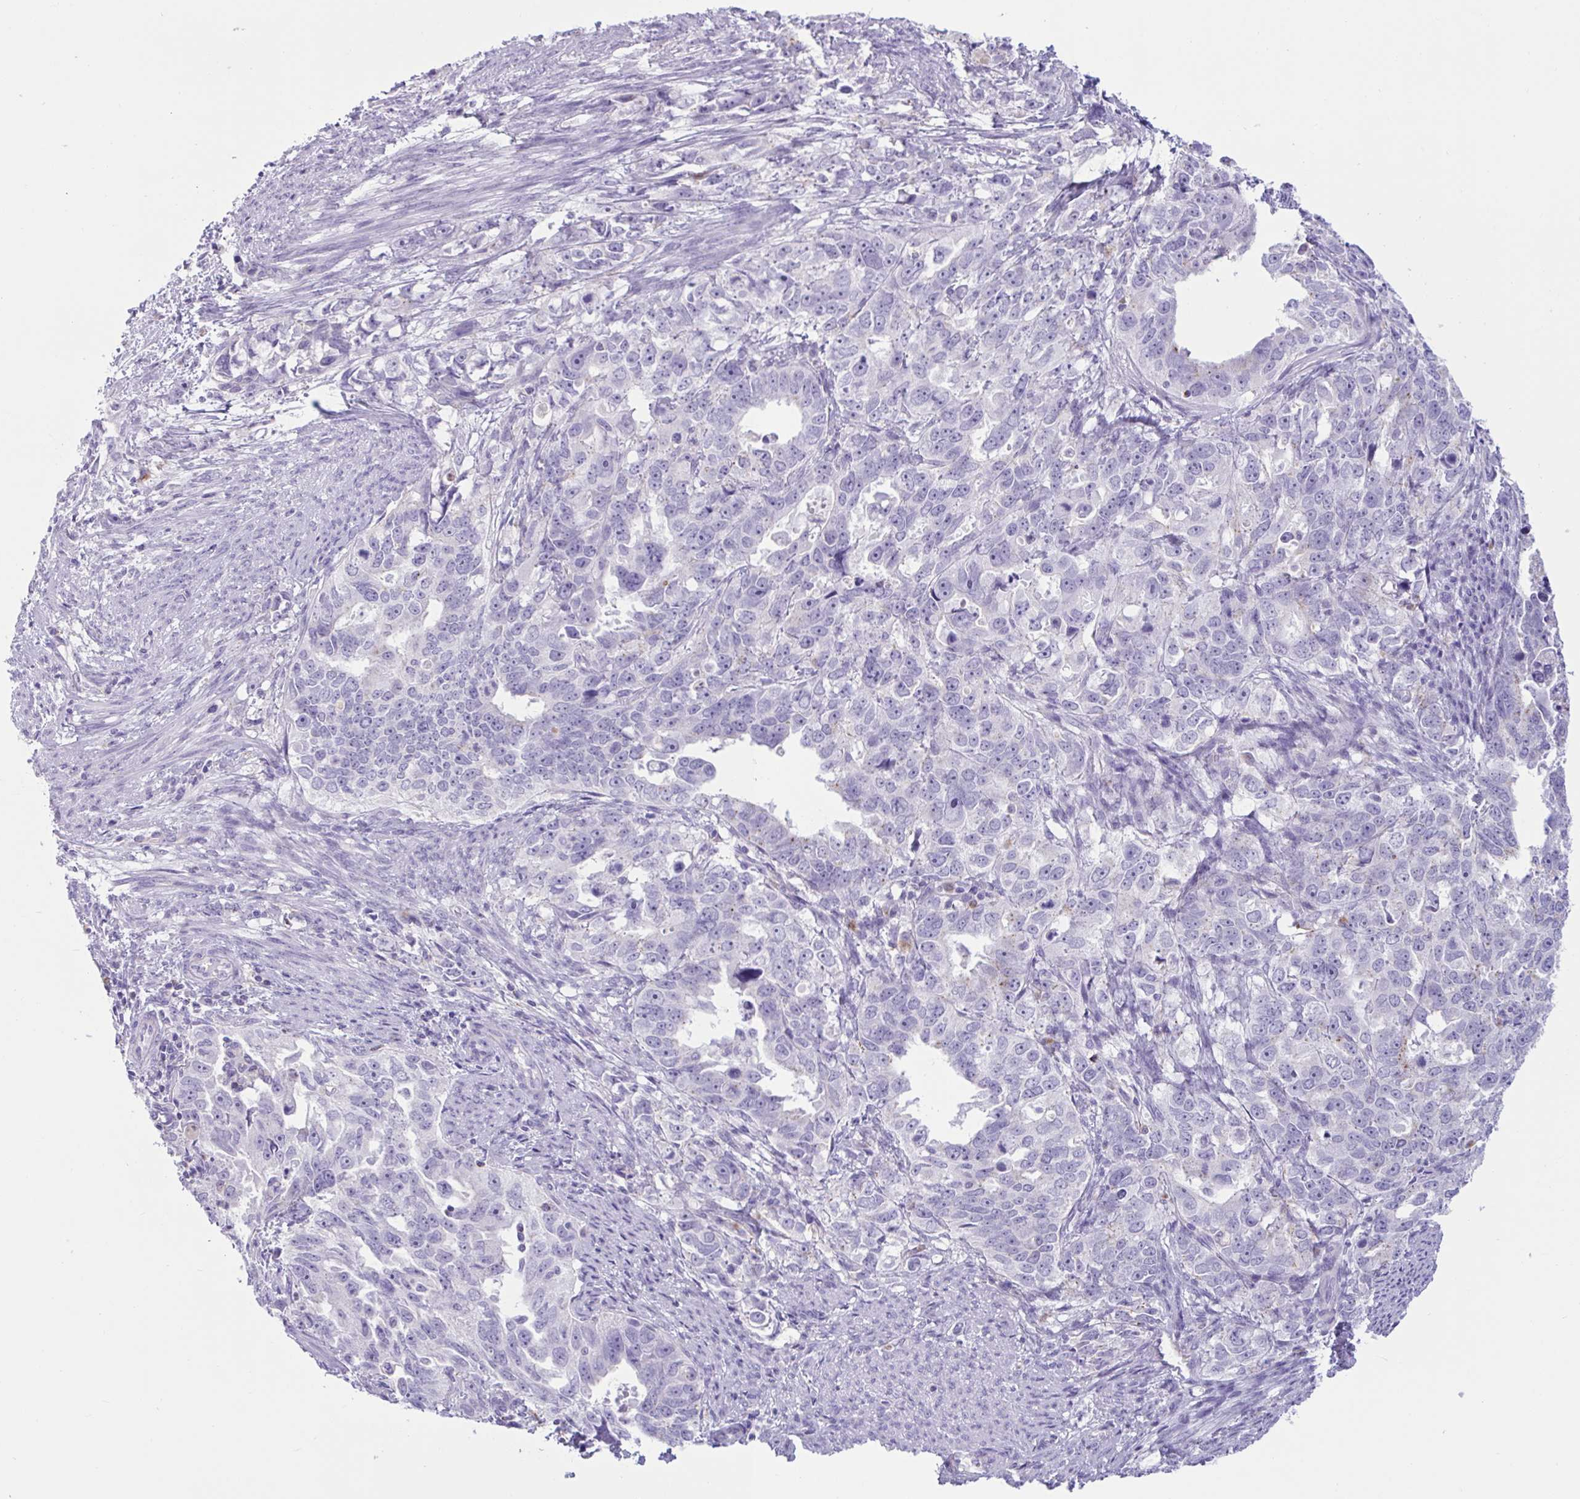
{"staining": {"intensity": "negative", "quantity": "none", "location": "none"}, "tissue": "endometrial cancer", "cell_type": "Tumor cells", "image_type": "cancer", "snomed": [{"axis": "morphology", "description": "Adenocarcinoma, NOS"}, {"axis": "topography", "description": "Endometrium"}], "caption": "This is an immunohistochemistry image of human adenocarcinoma (endometrial). There is no staining in tumor cells.", "gene": "XCL1", "patient": {"sex": "female", "age": 65}}